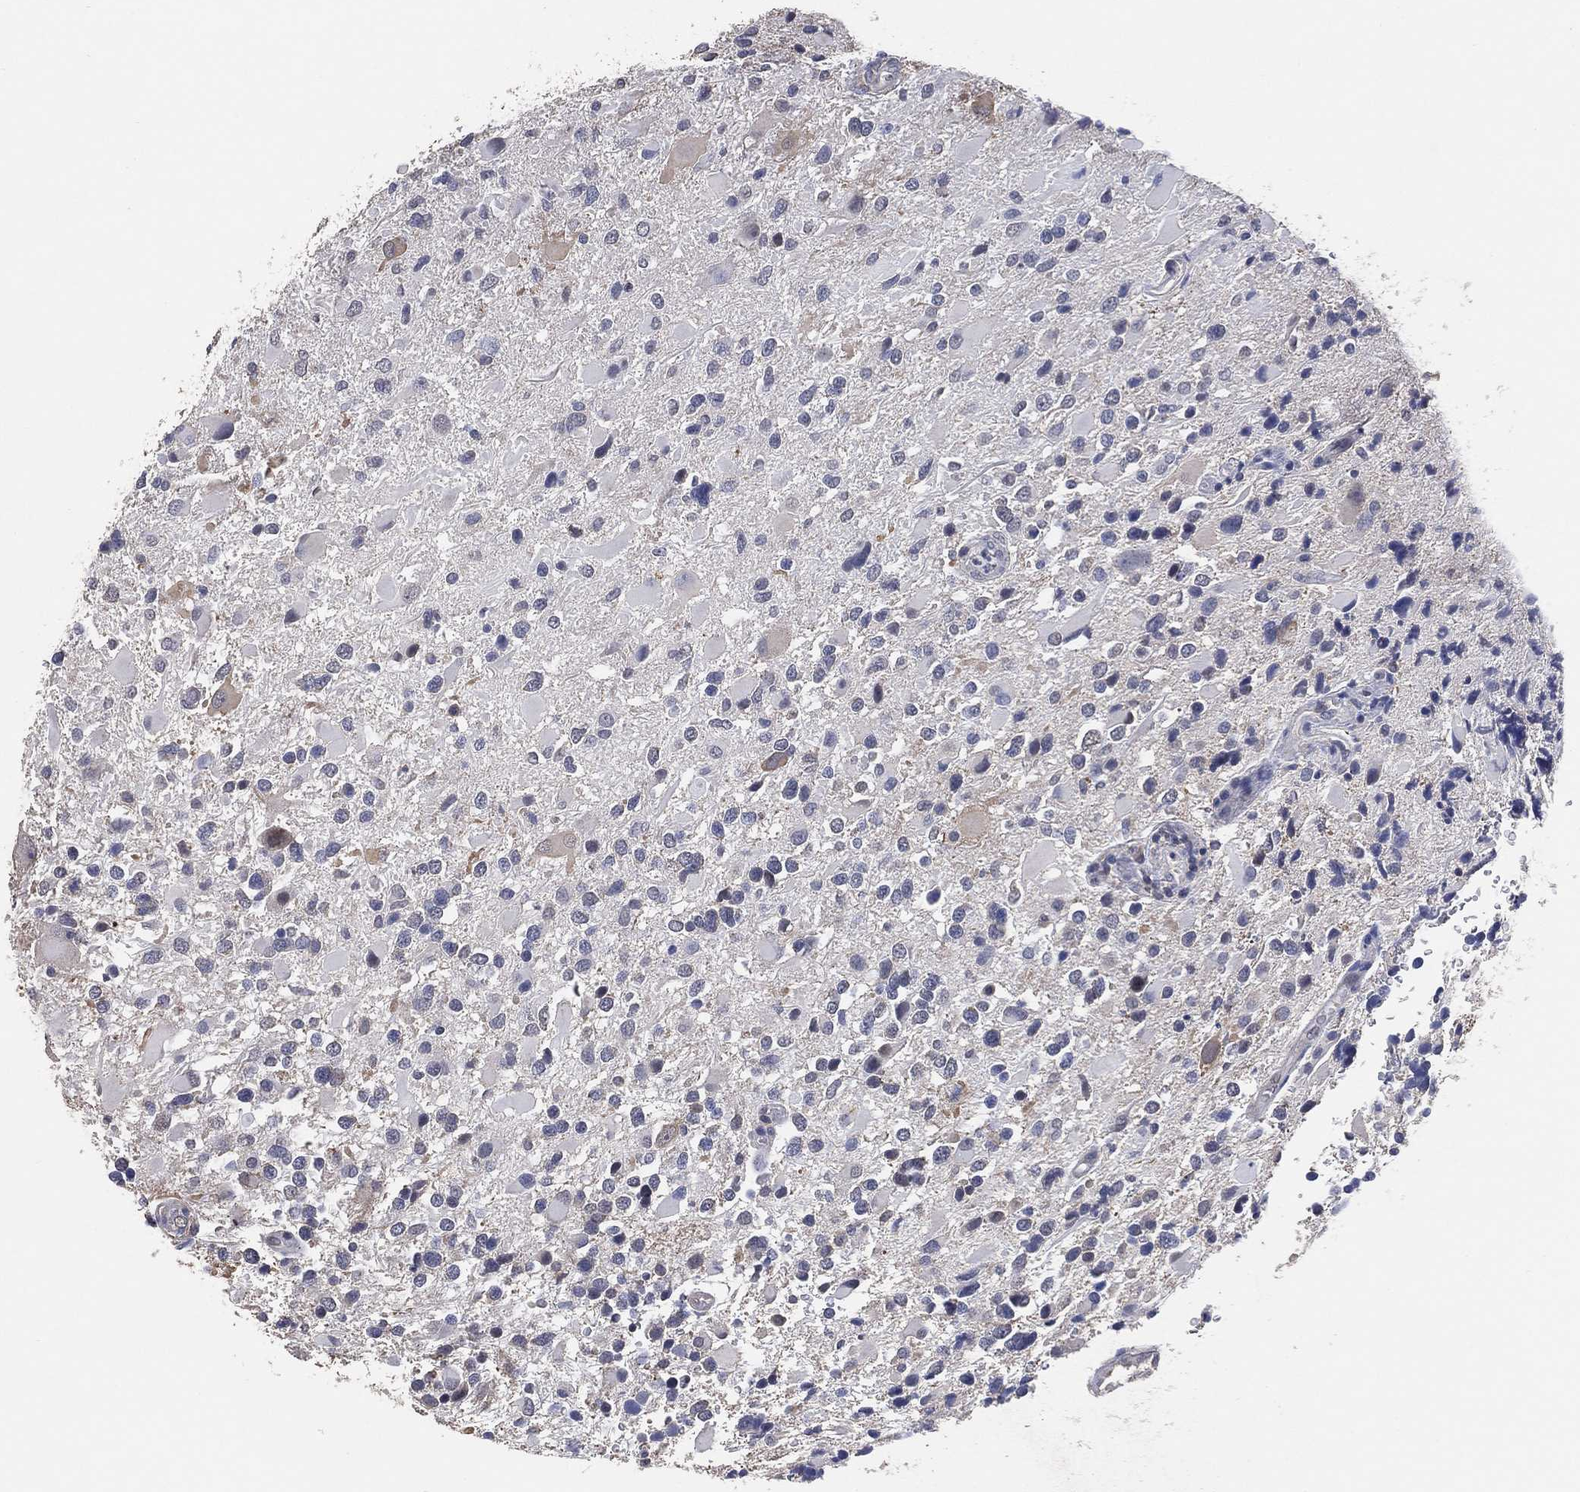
{"staining": {"intensity": "negative", "quantity": "none", "location": "none"}, "tissue": "glioma", "cell_type": "Tumor cells", "image_type": "cancer", "snomed": [{"axis": "morphology", "description": "Glioma, malignant, Low grade"}, {"axis": "topography", "description": "Brain"}], "caption": "This is an IHC micrograph of human glioma. There is no expression in tumor cells.", "gene": "KLK5", "patient": {"sex": "female", "age": 32}}